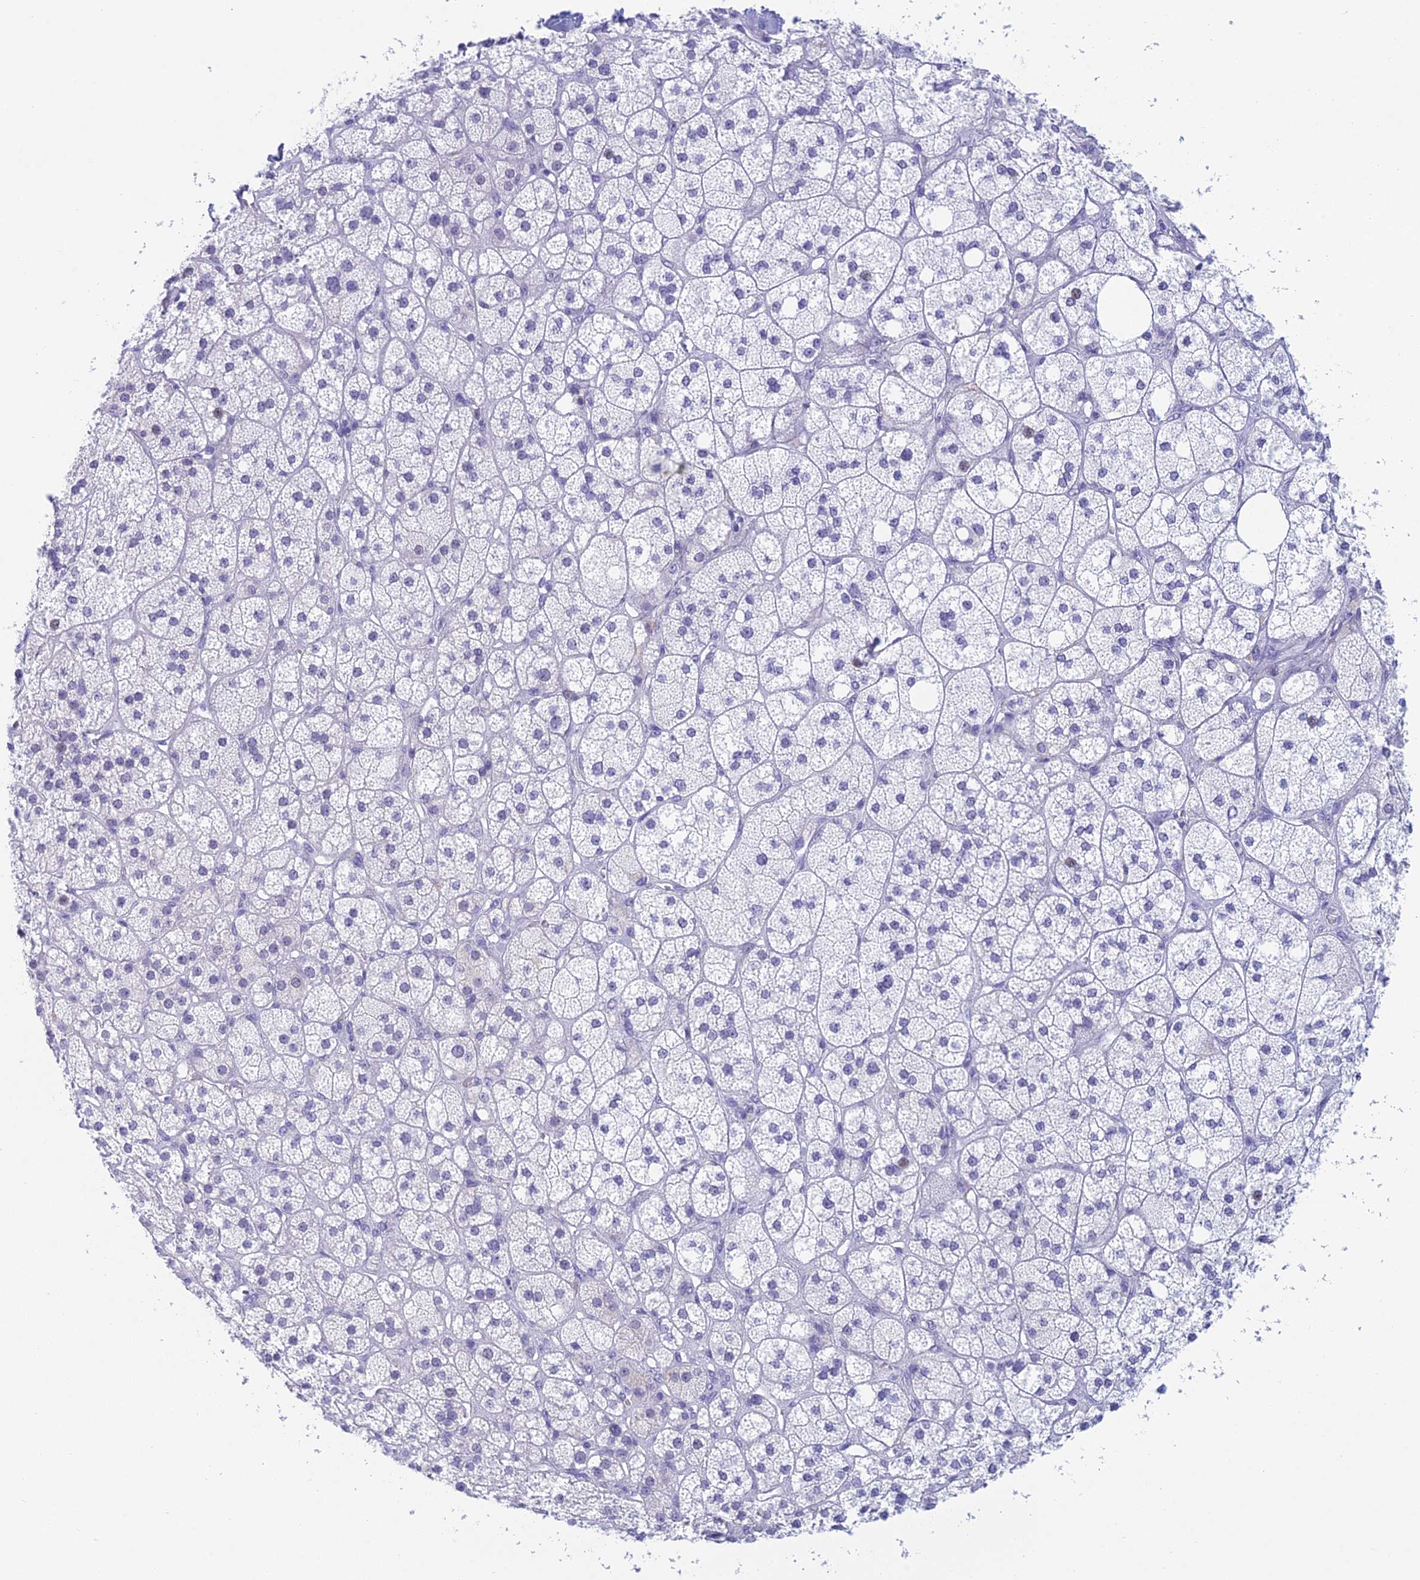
{"staining": {"intensity": "negative", "quantity": "none", "location": "none"}, "tissue": "adrenal gland", "cell_type": "Glandular cells", "image_type": "normal", "snomed": [{"axis": "morphology", "description": "Normal tissue, NOS"}, {"axis": "topography", "description": "Adrenal gland"}], "caption": "Immunohistochemical staining of benign human adrenal gland displays no significant staining in glandular cells.", "gene": "TMEM161B", "patient": {"sex": "male", "age": 61}}